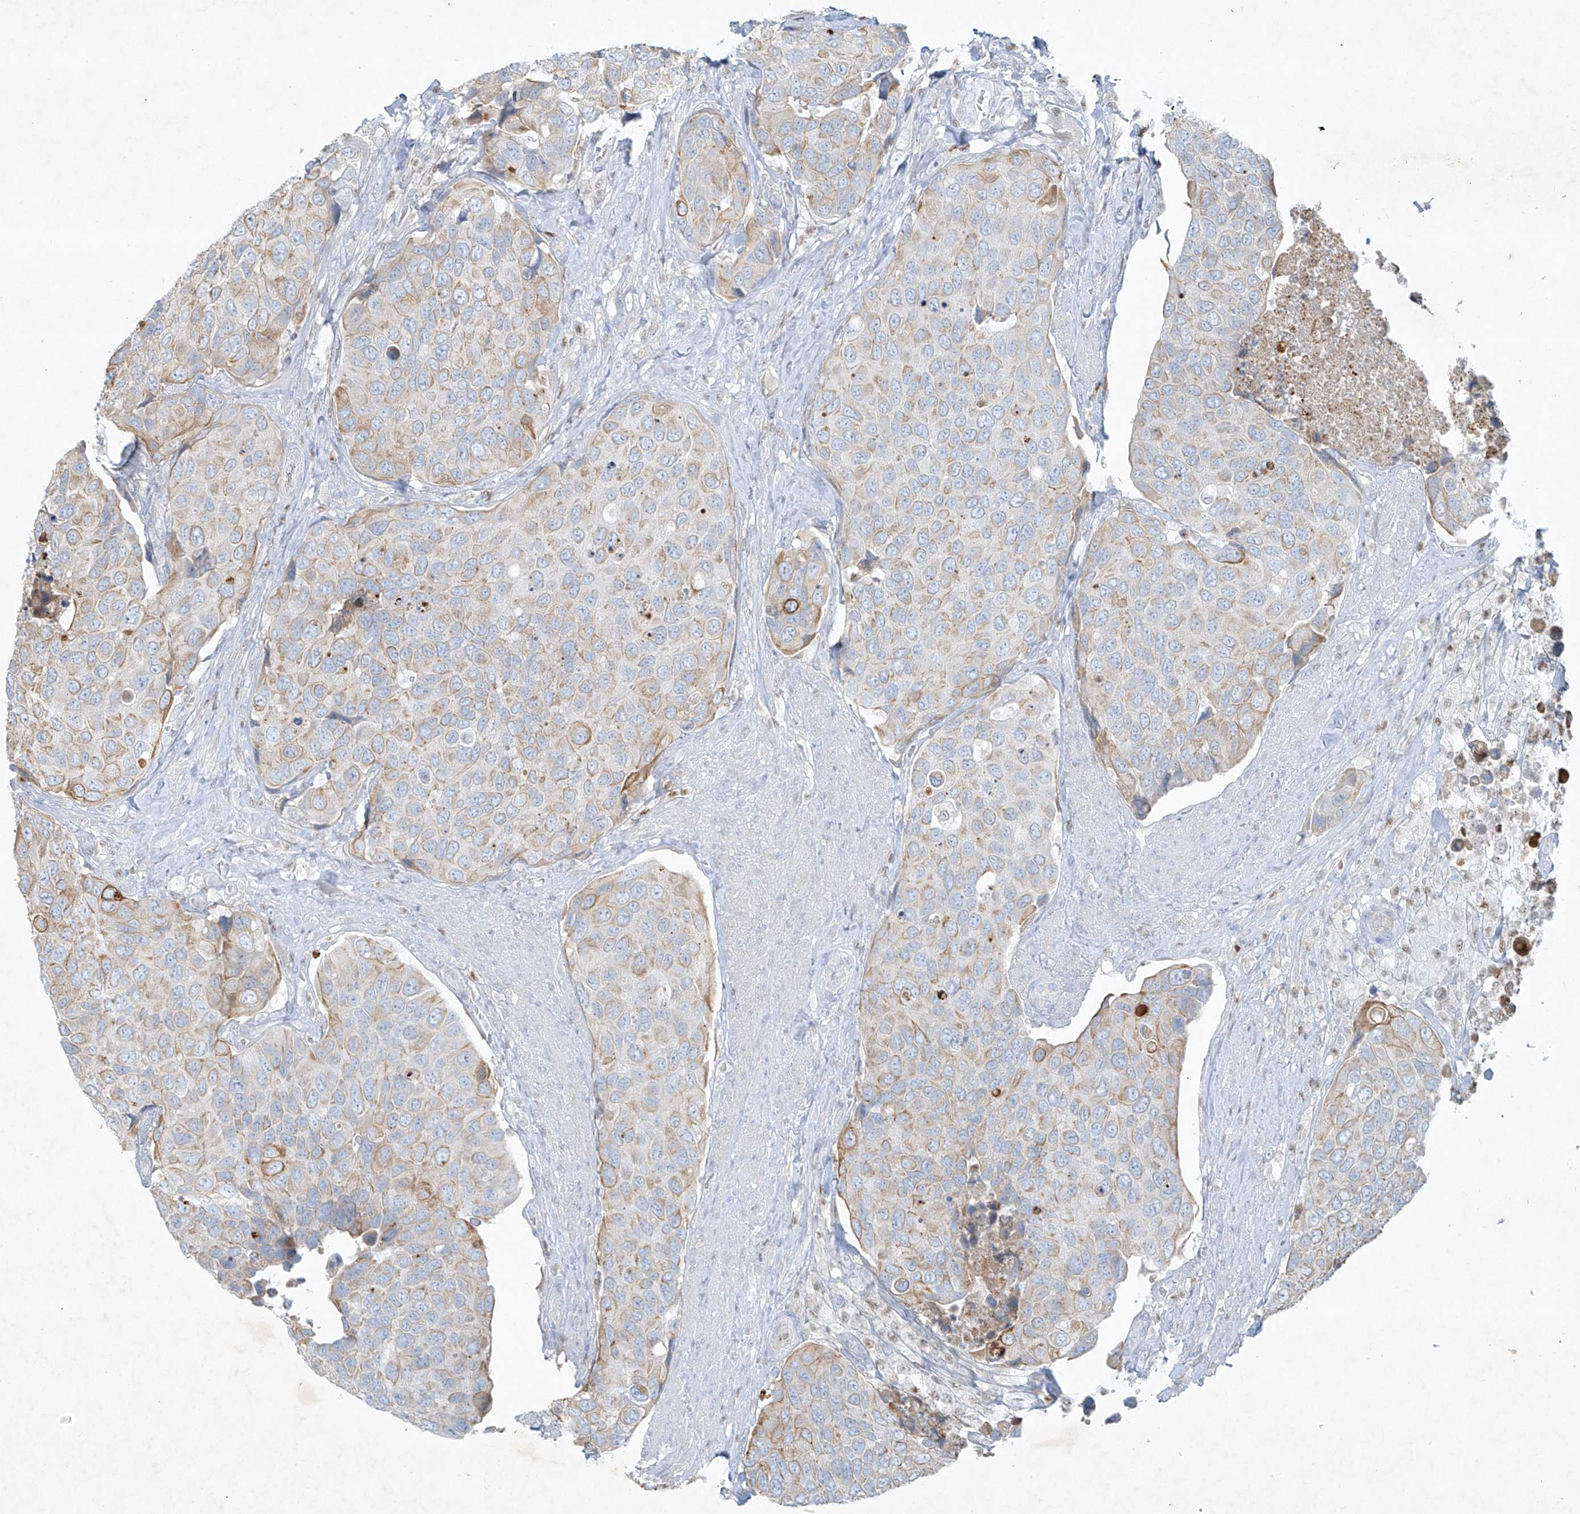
{"staining": {"intensity": "moderate", "quantity": "<25%", "location": "cytoplasmic/membranous"}, "tissue": "urothelial cancer", "cell_type": "Tumor cells", "image_type": "cancer", "snomed": [{"axis": "morphology", "description": "Urothelial carcinoma, High grade"}, {"axis": "topography", "description": "Urinary bladder"}], "caption": "About <25% of tumor cells in human urothelial cancer demonstrate moderate cytoplasmic/membranous protein expression as visualized by brown immunohistochemical staining.", "gene": "TUBE1", "patient": {"sex": "male", "age": 74}}